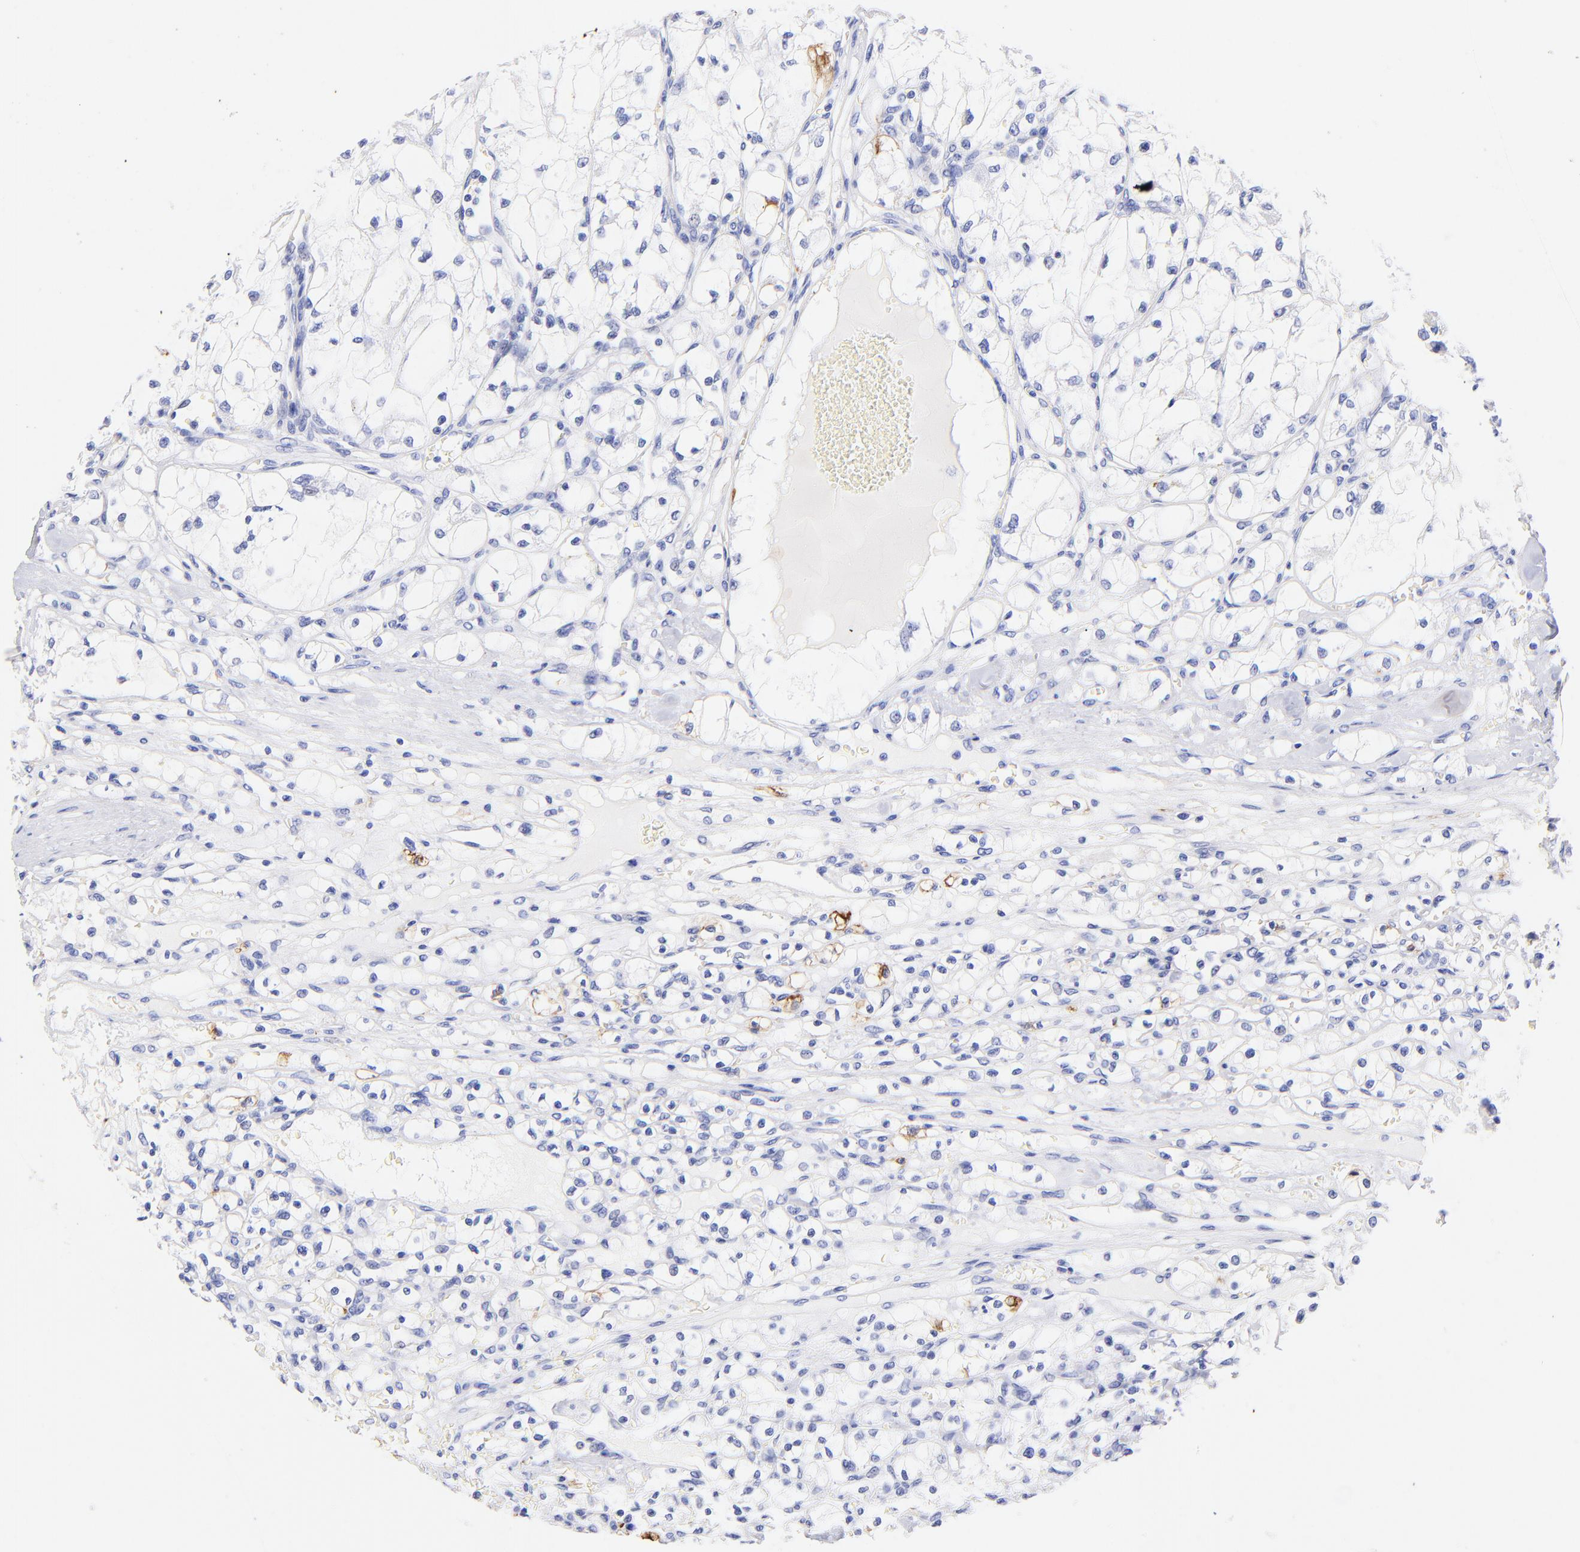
{"staining": {"intensity": "moderate", "quantity": ">75%", "location": "cytoplasmic/membranous"}, "tissue": "renal cancer", "cell_type": "Tumor cells", "image_type": "cancer", "snomed": [{"axis": "morphology", "description": "Adenocarcinoma, NOS"}, {"axis": "topography", "description": "Kidney"}], "caption": "An IHC micrograph of tumor tissue is shown. Protein staining in brown labels moderate cytoplasmic/membranous positivity in renal adenocarcinoma within tumor cells.", "gene": "KRT19", "patient": {"sex": "male", "age": 61}}